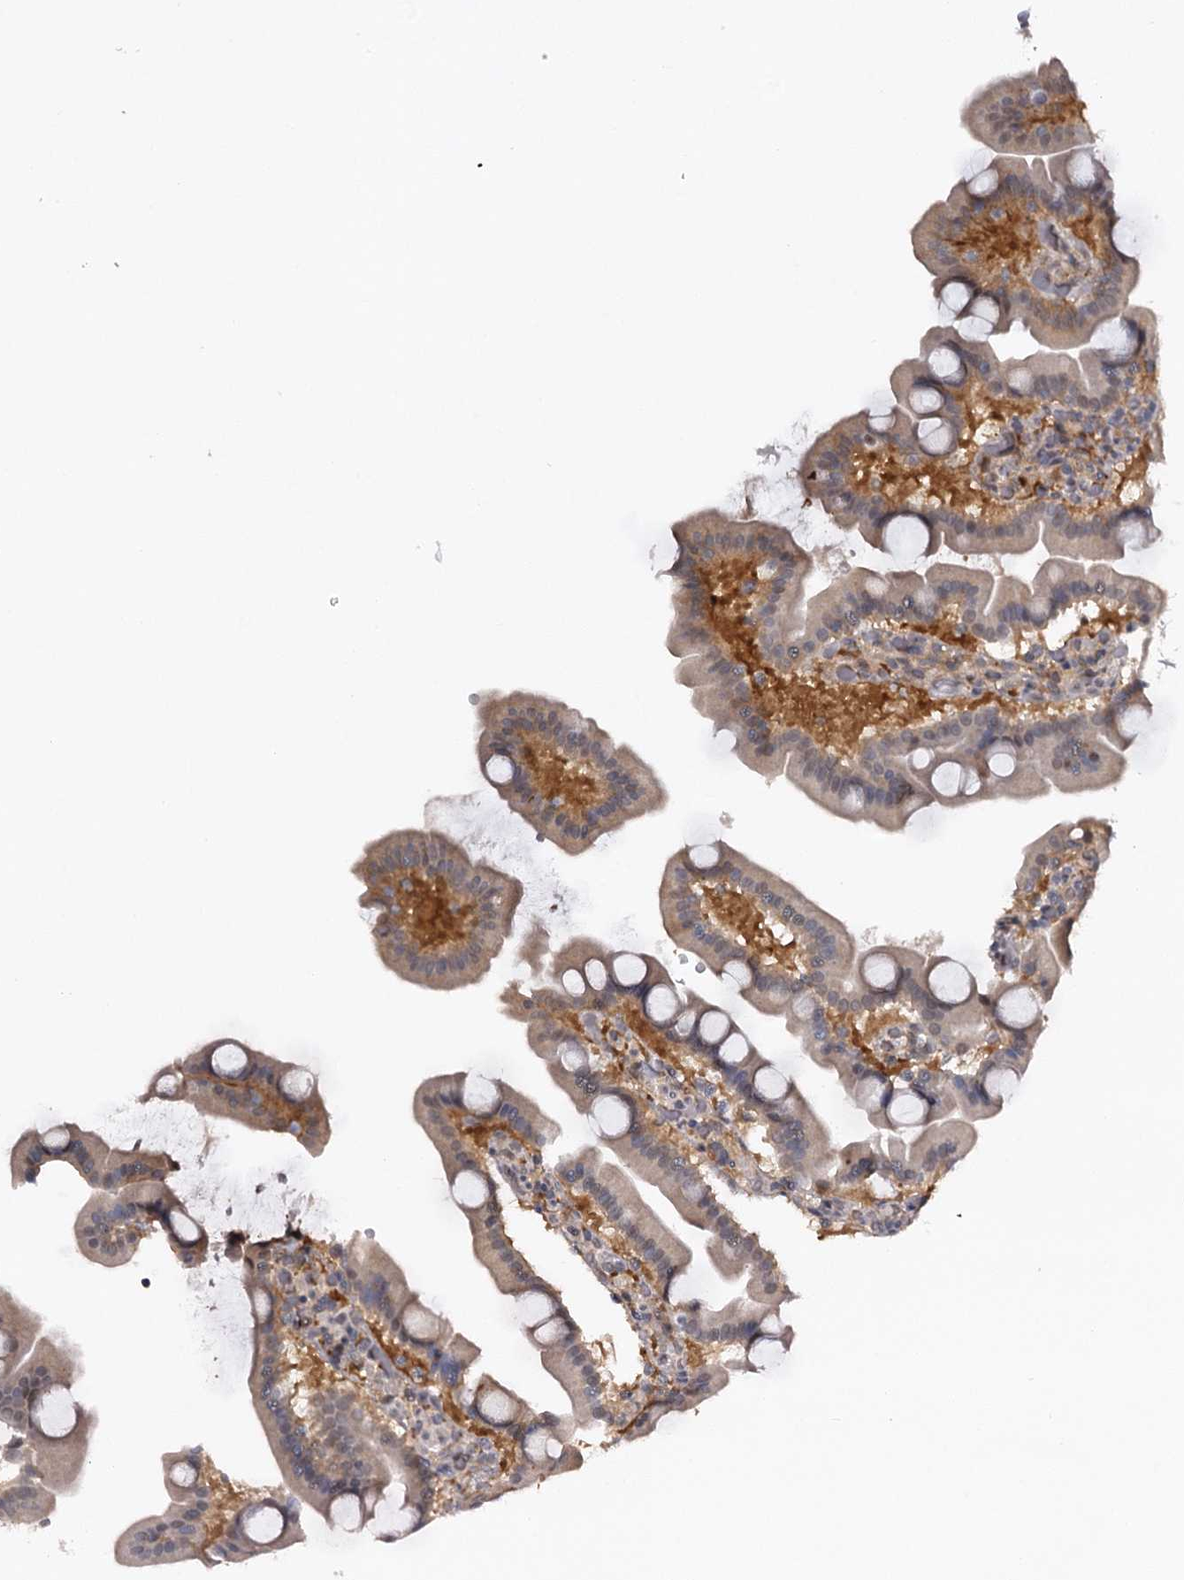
{"staining": {"intensity": "moderate", "quantity": "25%-75%", "location": "cytoplasmic/membranous,nuclear"}, "tissue": "duodenum", "cell_type": "Glandular cells", "image_type": "normal", "snomed": [{"axis": "morphology", "description": "Normal tissue, NOS"}, {"axis": "topography", "description": "Duodenum"}], "caption": "Immunohistochemical staining of normal human duodenum displays moderate cytoplasmic/membranous,nuclear protein expression in about 25%-75% of glandular cells.", "gene": "GTSF1", "patient": {"sex": "male", "age": 55}}